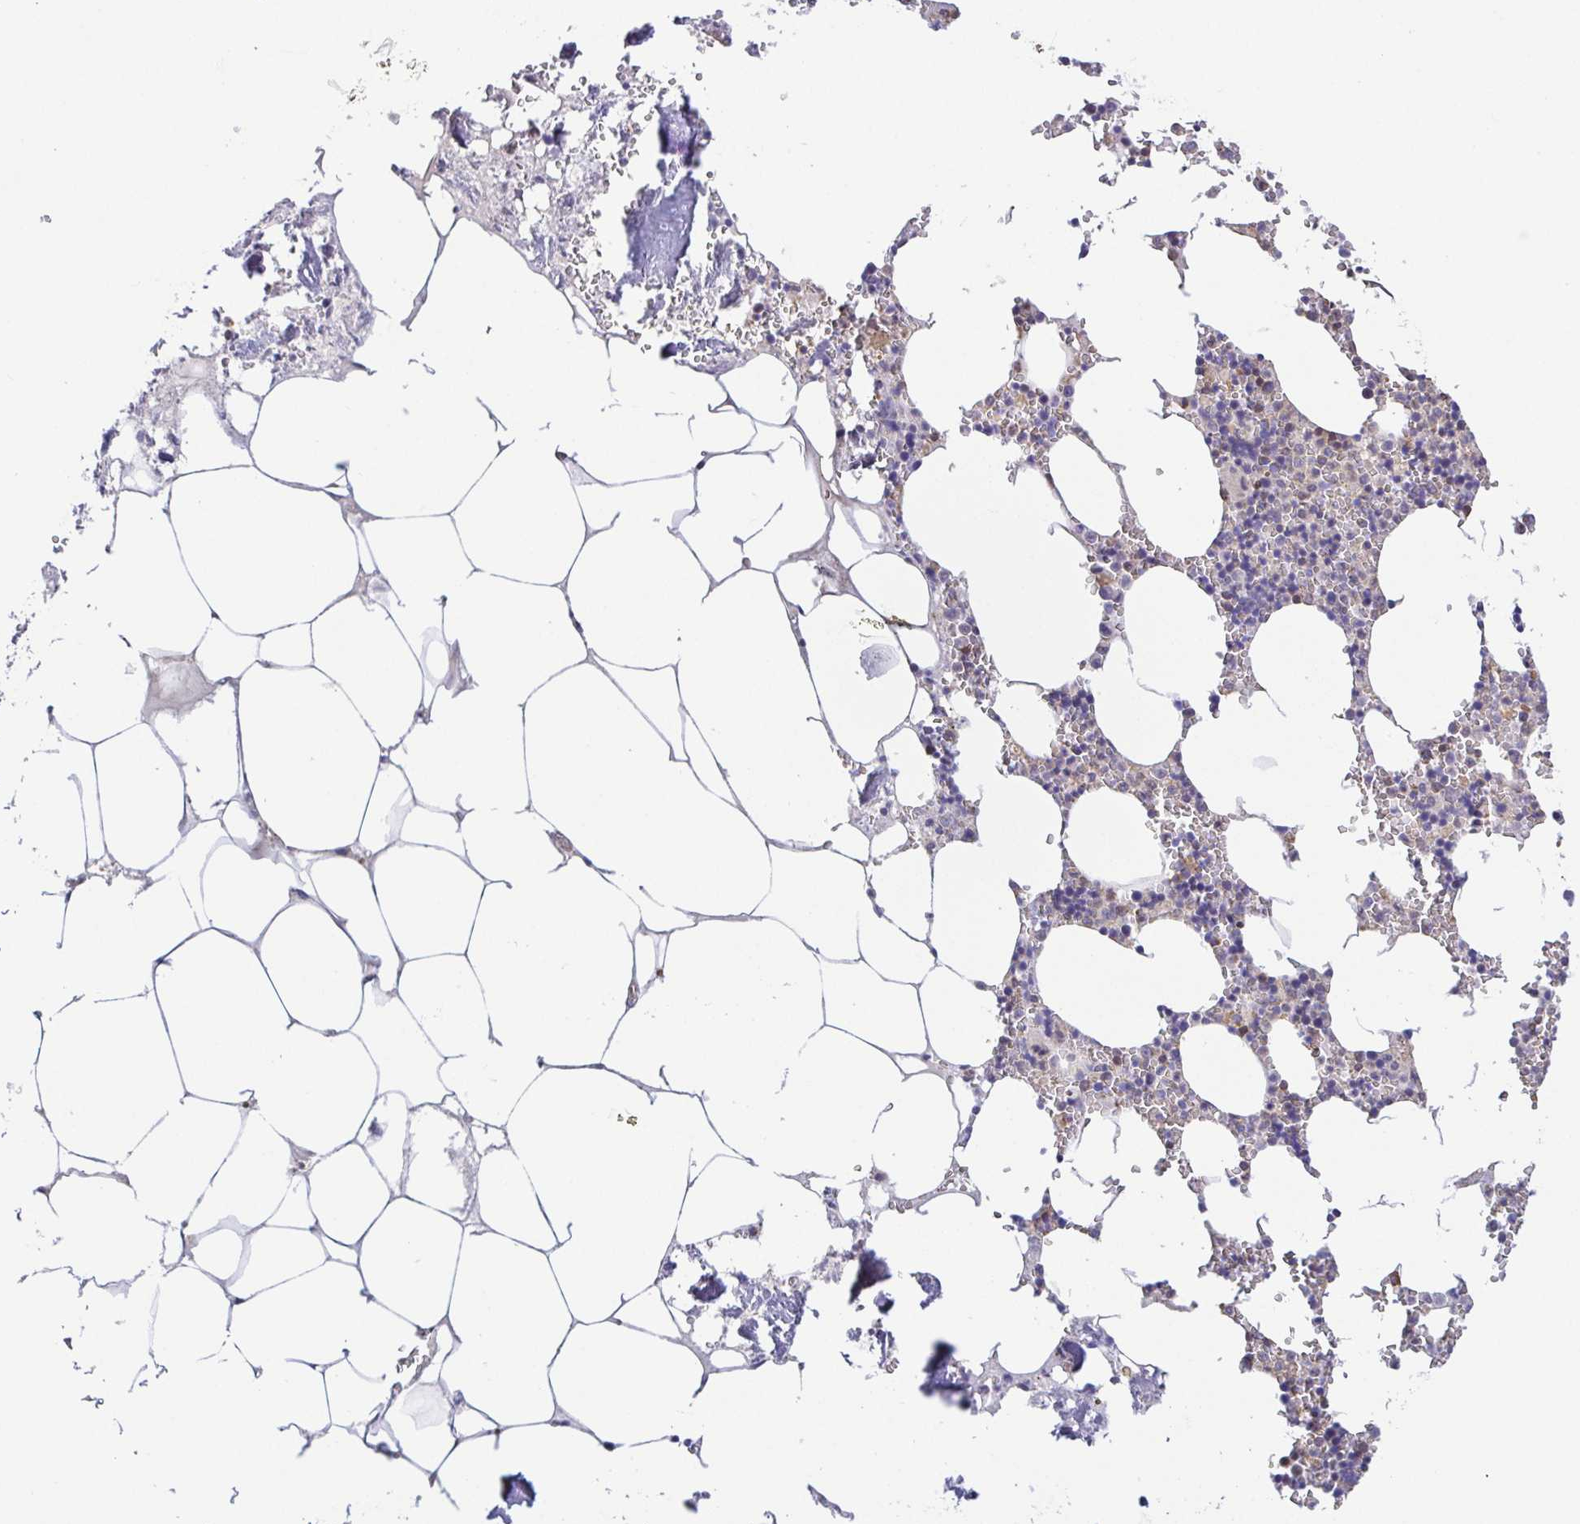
{"staining": {"intensity": "strong", "quantity": "<25%", "location": "cytoplasmic/membranous"}, "tissue": "bone marrow", "cell_type": "Hematopoietic cells", "image_type": "normal", "snomed": [{"axis": "morphology", "description": "Normal tissue, NOS"}, {"axis": "topography", "description": "Bone marrow"}], "caption": "Immunohistochemistry staining of unremarkable bone marrow, which demonstrates medium levels of strong cytoplasmic/membranous staining in approximately <25% of hematopoietic cells indicating strong cytoplasmic/membranous protein expression. The staining was performed using DAB (3,3'-diaminobenzidine) (brown) for protein detection and nuclei were counterstained in hematoxylin (blue).", "gene": "PREPL", "patient": {"sex": "male", "age": 54}}